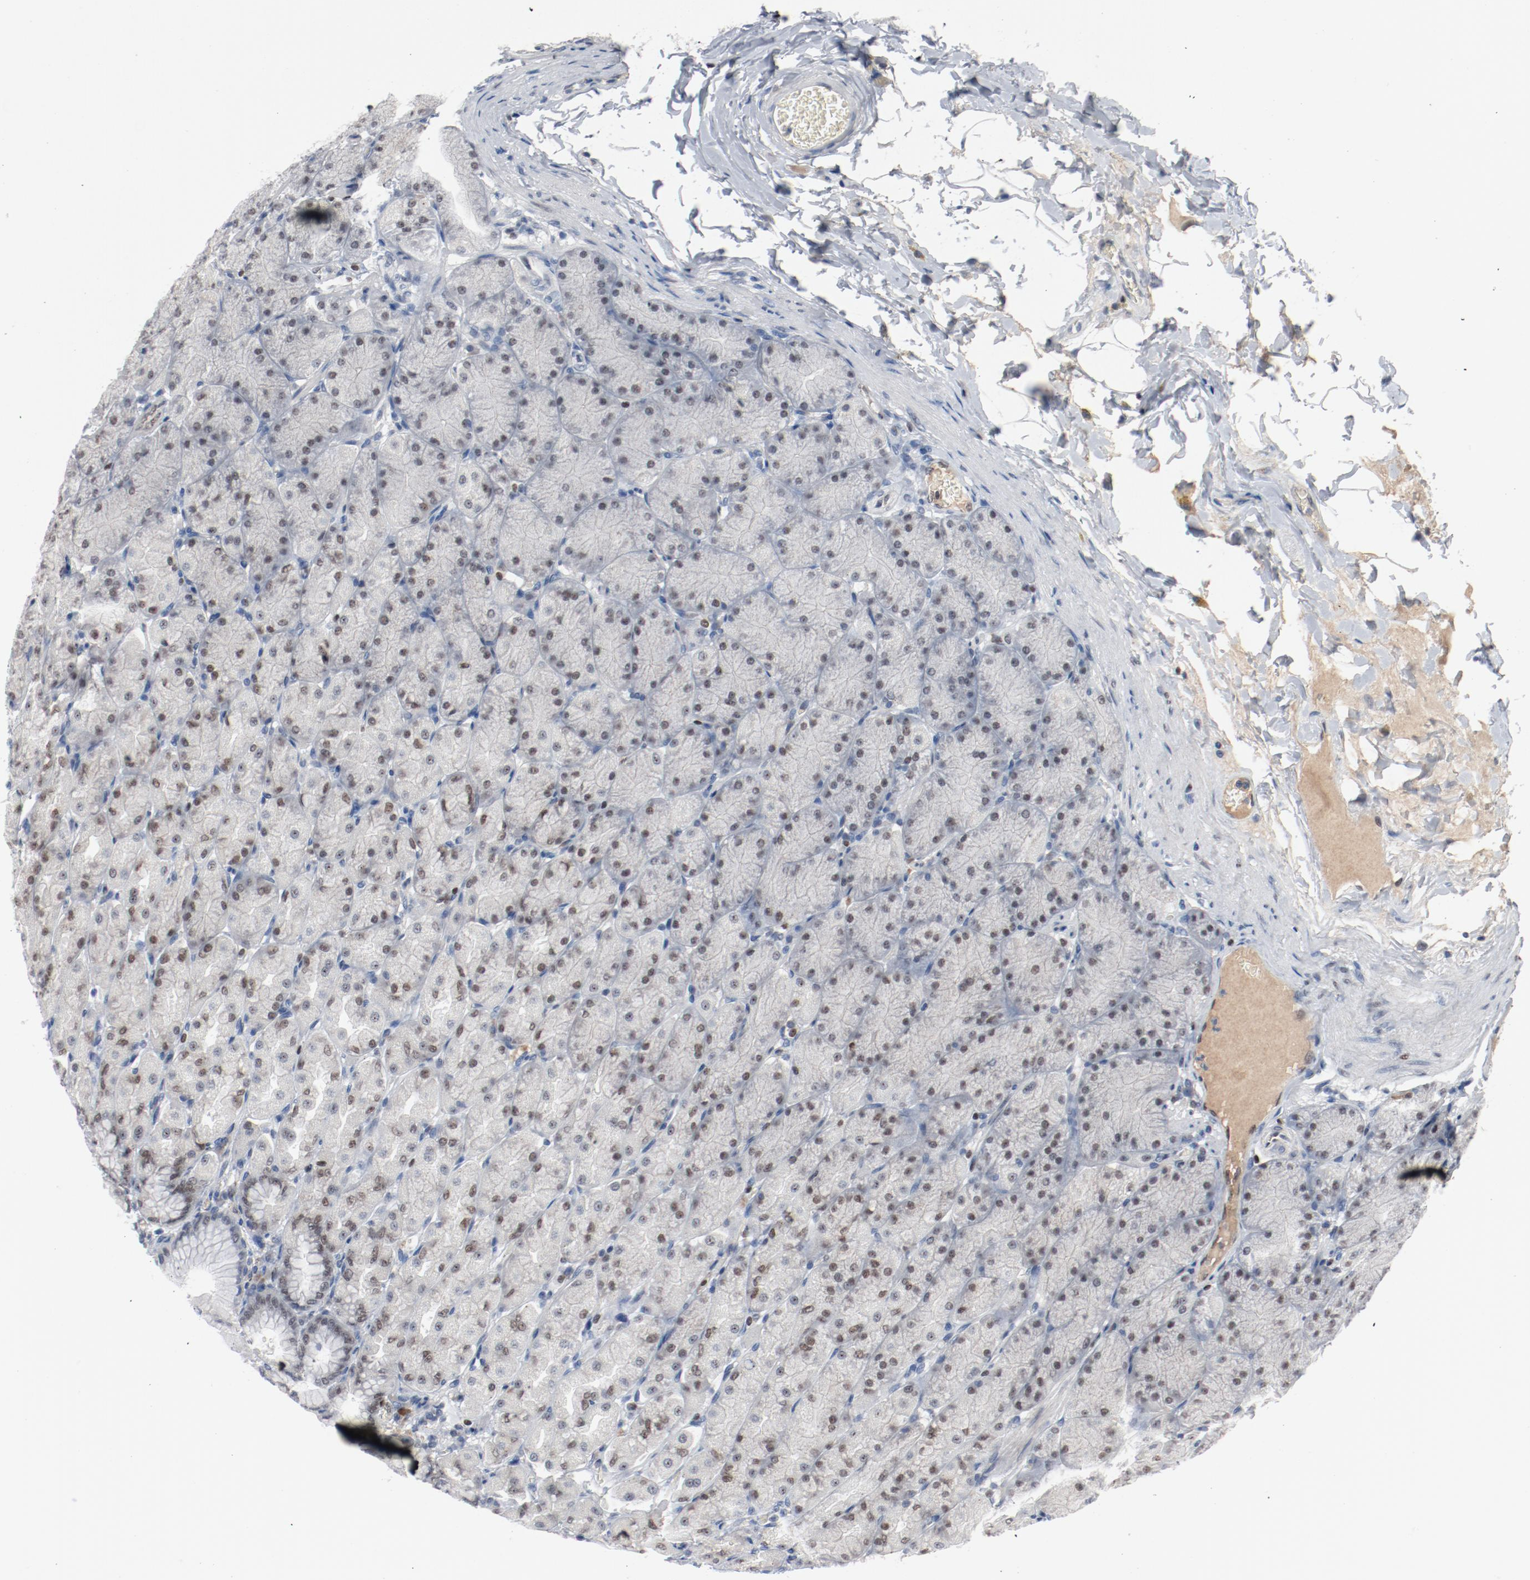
{"staining": {"intensity": "weak", "quantity": "25%-75%", "location": "nuclear"}, "tissue": "stomach", "cell_type": "Glandular cells", "image_type": "normal", "snomed": [{"axis": "morphology", "description": "Normal tissue, NOS"}, {"axis": "topography", "description": "Stomach, upper"}], "caption": "Stomach stained with immunohistochemistry (IHC) demonstrates weak nuclear staining in approximately 25%-75% of glandular cells. (DAB (3,3'-diaminobenzidine) = brown stain, brightfield microscopy at high magnification).", "gene": "ENSG00000285708", "patient": {"sex": "female", "age": 56}}